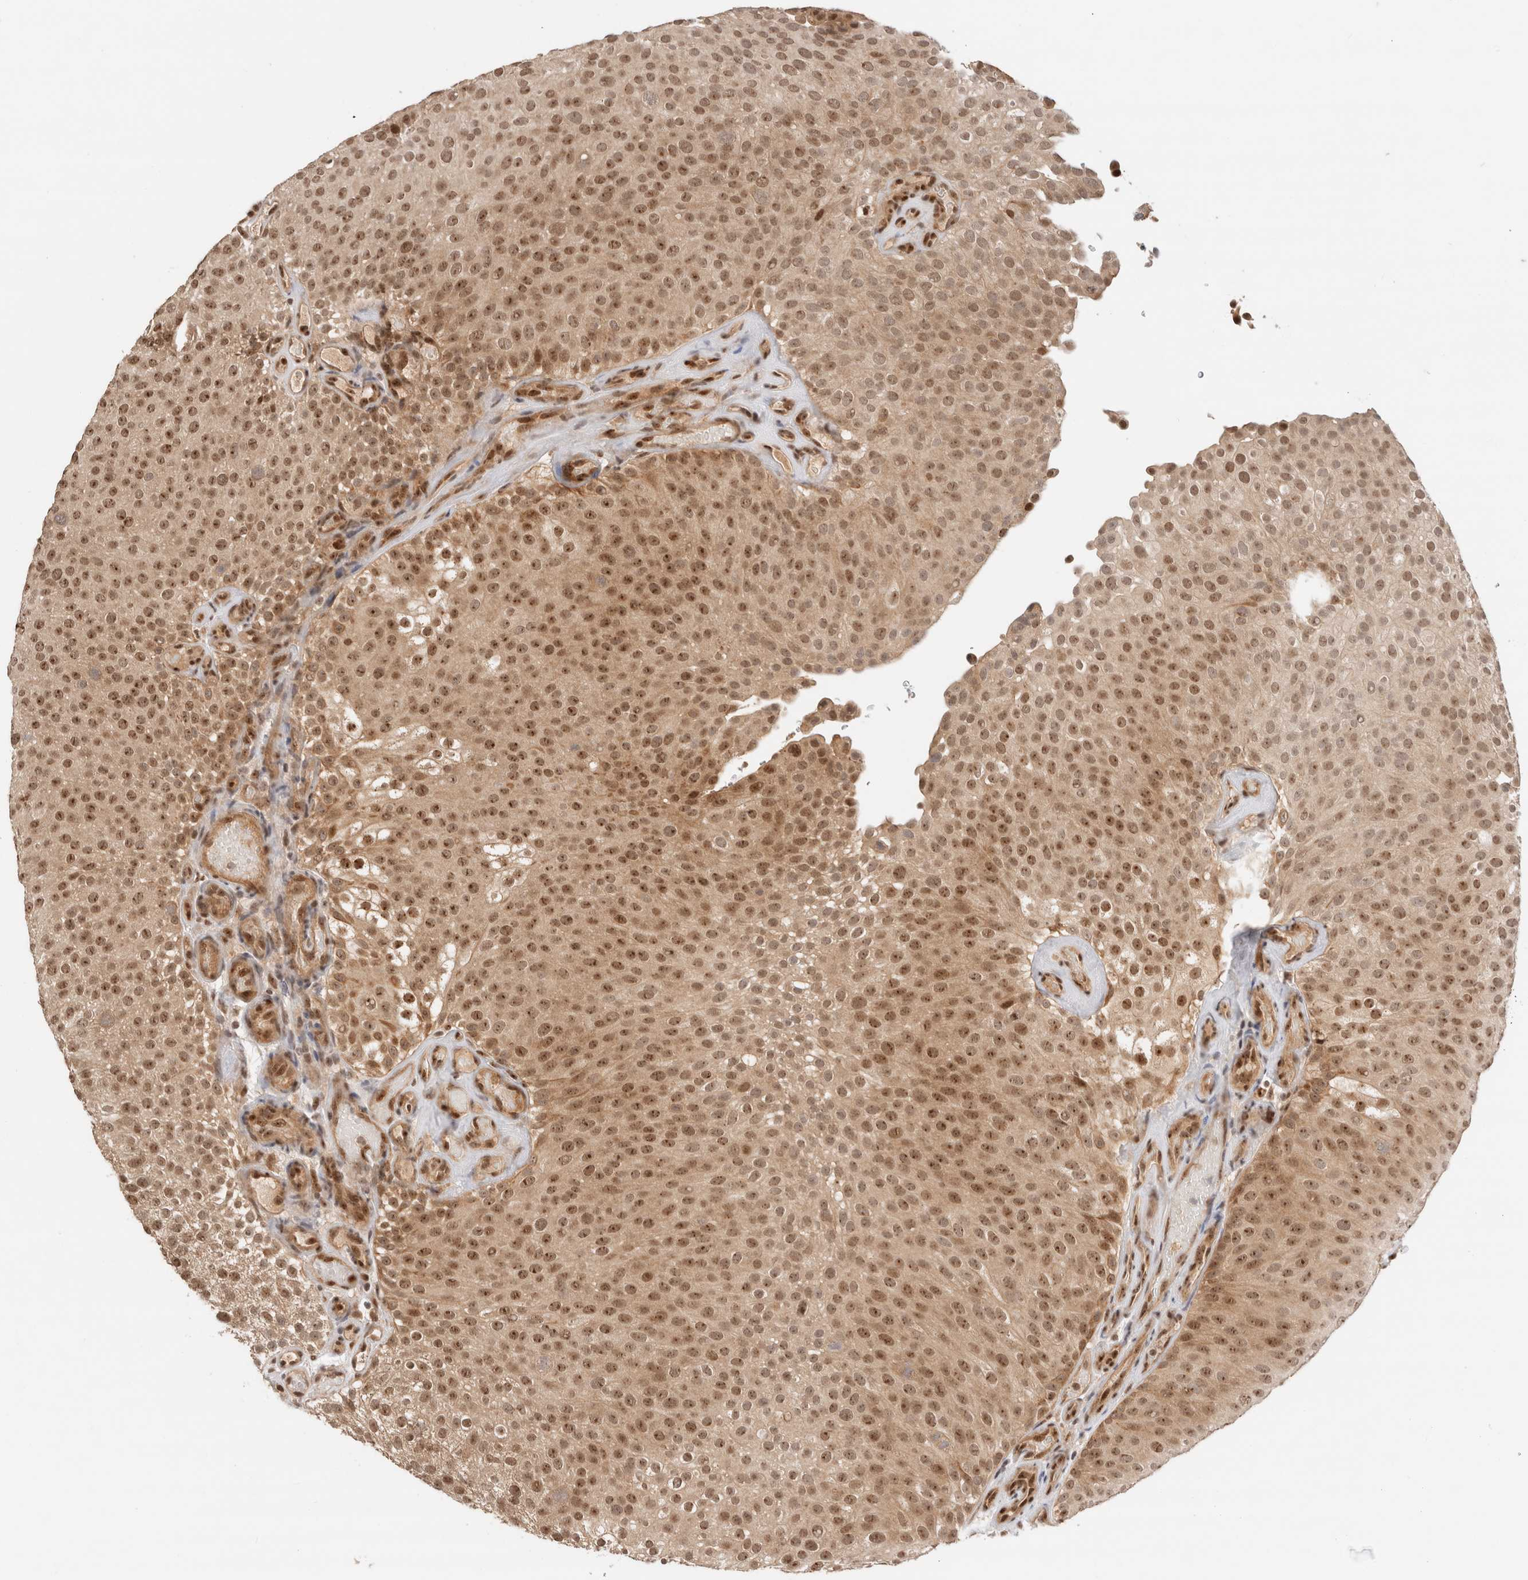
{"staining": {"intensity": "moderate", "quantity": ">75%", "location": "cytoplasmic/membranous,nuclear"}, "tissue": "urothelial cancer", "cell_type": "Tumor cells", "image_type": "cancer", "snomed": [{"axis": "morphology", "description": "Urothelial carcinoma, Low grade"}, {"axis": "topography", "description": "Urinary bladder"}], "caption": "About >75% of tumor cells in low-grade urothelial carcinoma show moderate cytoplasmic/membranous and nuclear protein expression as visualized by brown immunohistochemical staining.", "gene": "MPHOSPH6", "patient": {"sex": "male", "age": 78}}